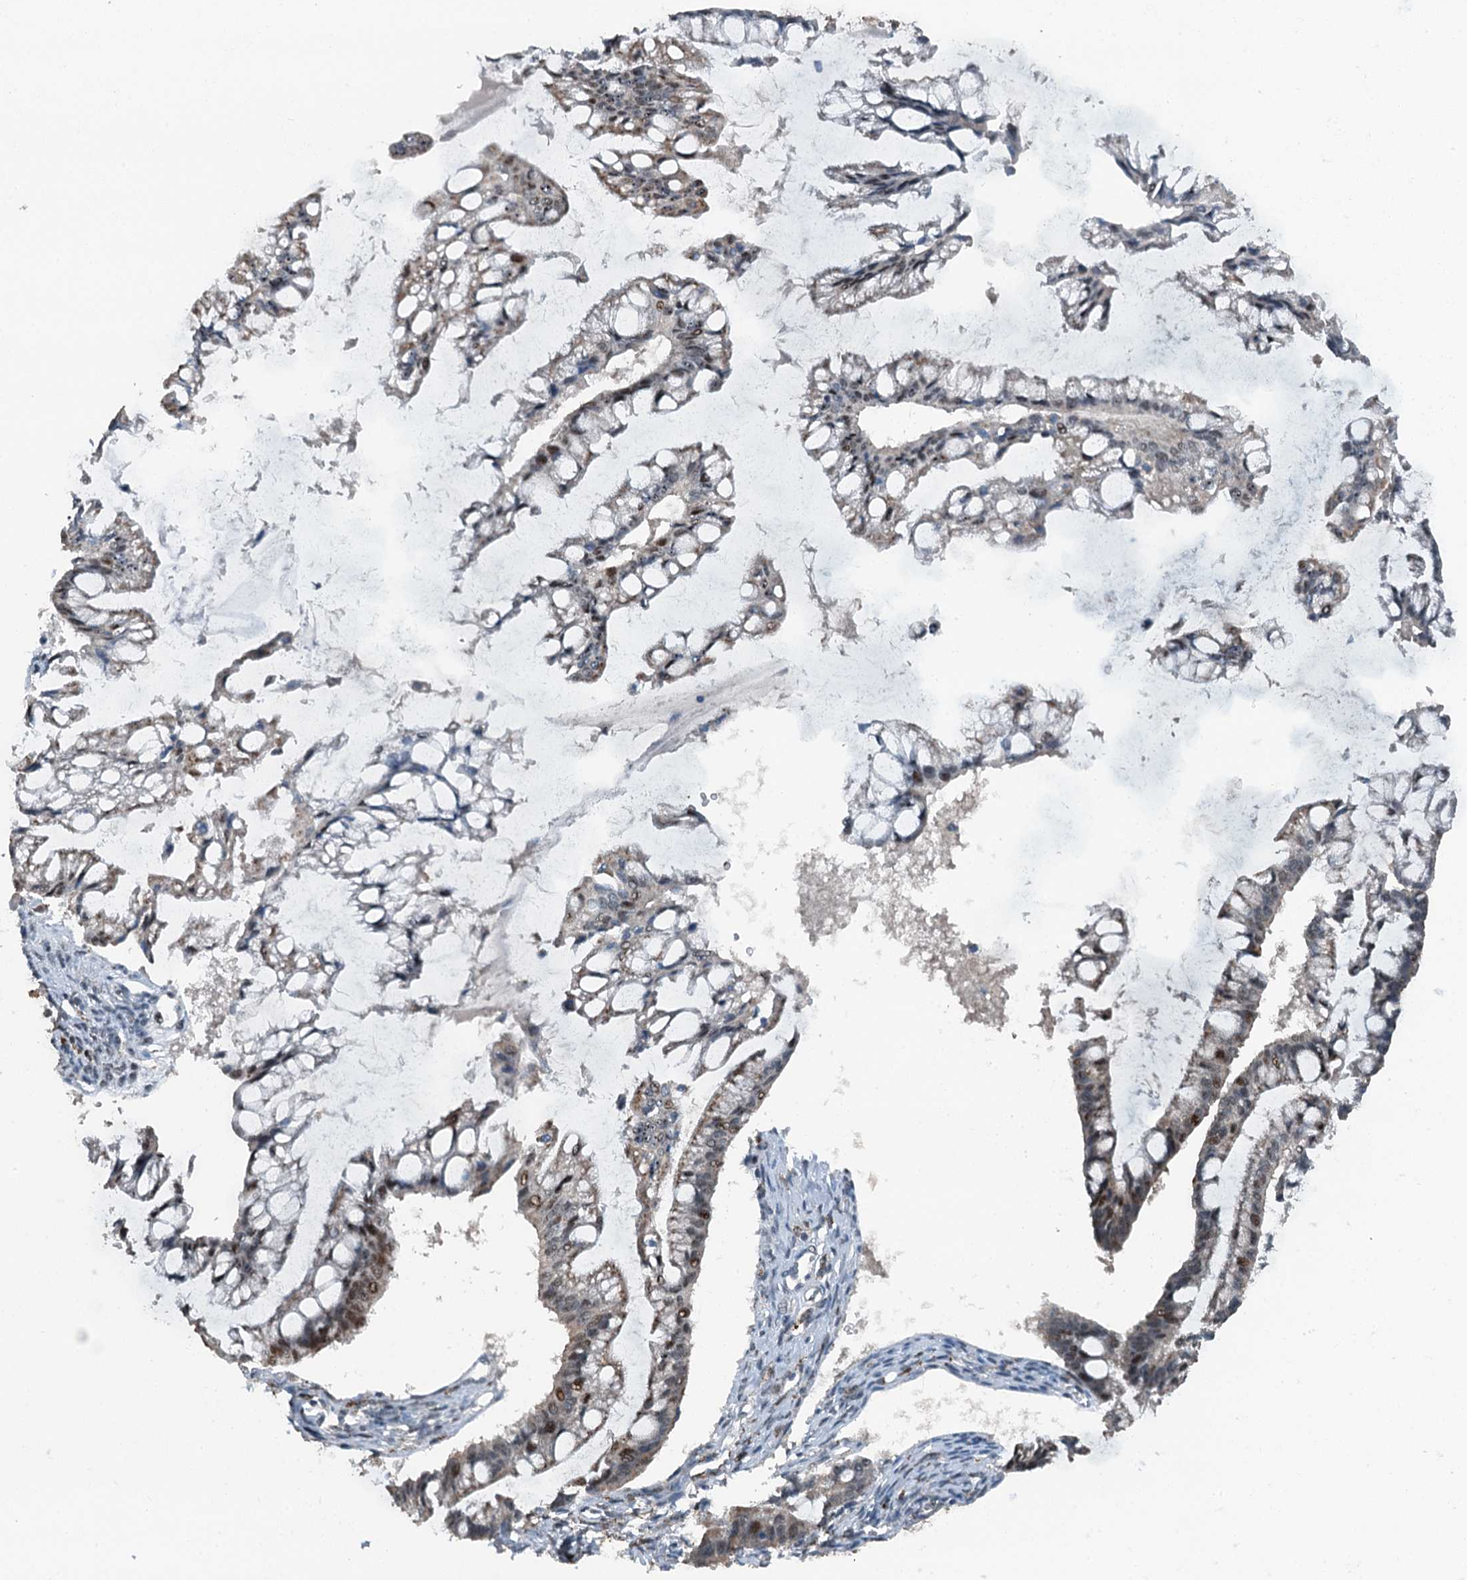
{"staining": {"intensity": "negative", "quantity": "none", "location": "none"}, "tissue": "ovarian cancer", "cell_type": "Tumor cells", "image_type": "cancer", "snomed": [{"axis": "morphology", "description": "Cystadenocarcinoma, mucinous, NOS"}, {"axis": "topography", "description": "Ovary"}], "caption": "This is an IHC image of ovarian cancer. There is no expression in tumor cells.", "gene": "BMERB1", "patient": {"sex": "female", "age": 73}}